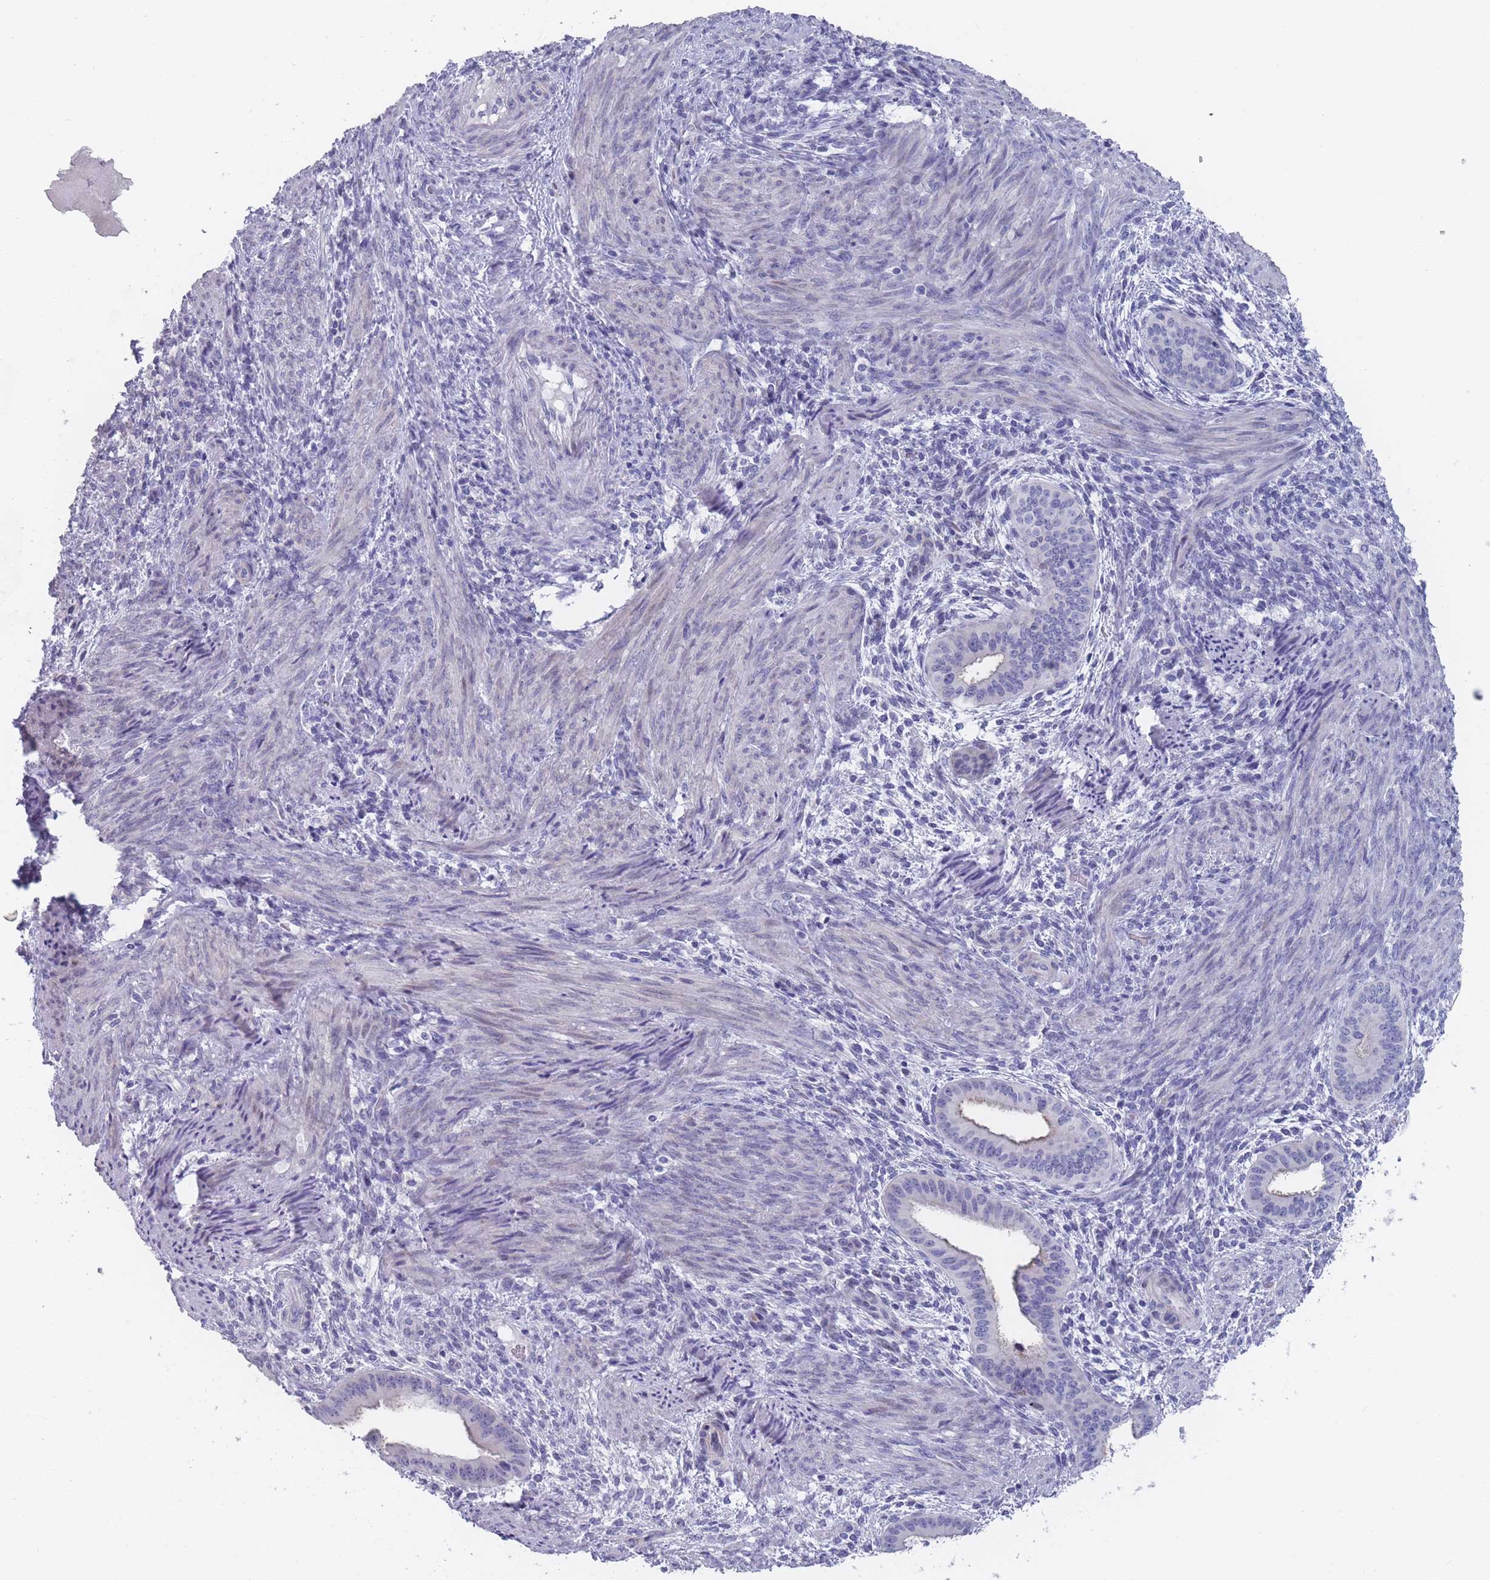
{"staining": {"intensity": "negative", "quantity": "none", "location": "none"}, "tissue": "endometrium", "cell_type": "Cells in endometrial stroma", "image_type": "normal", "snomed": [{"axis": "morphology", "description": "Normal tissue, NOS"}, {"axis": "topography", "description": "Endometrium"}], "caption": "Cells in endometrial stroma are negative for protein expression in unremarkable human endometrium. (Immunohistochemistry (ihc), brightfield microscopy, high magnification).", "gene": "PIGU", "patient": {"sex": "female", "age": 36}}